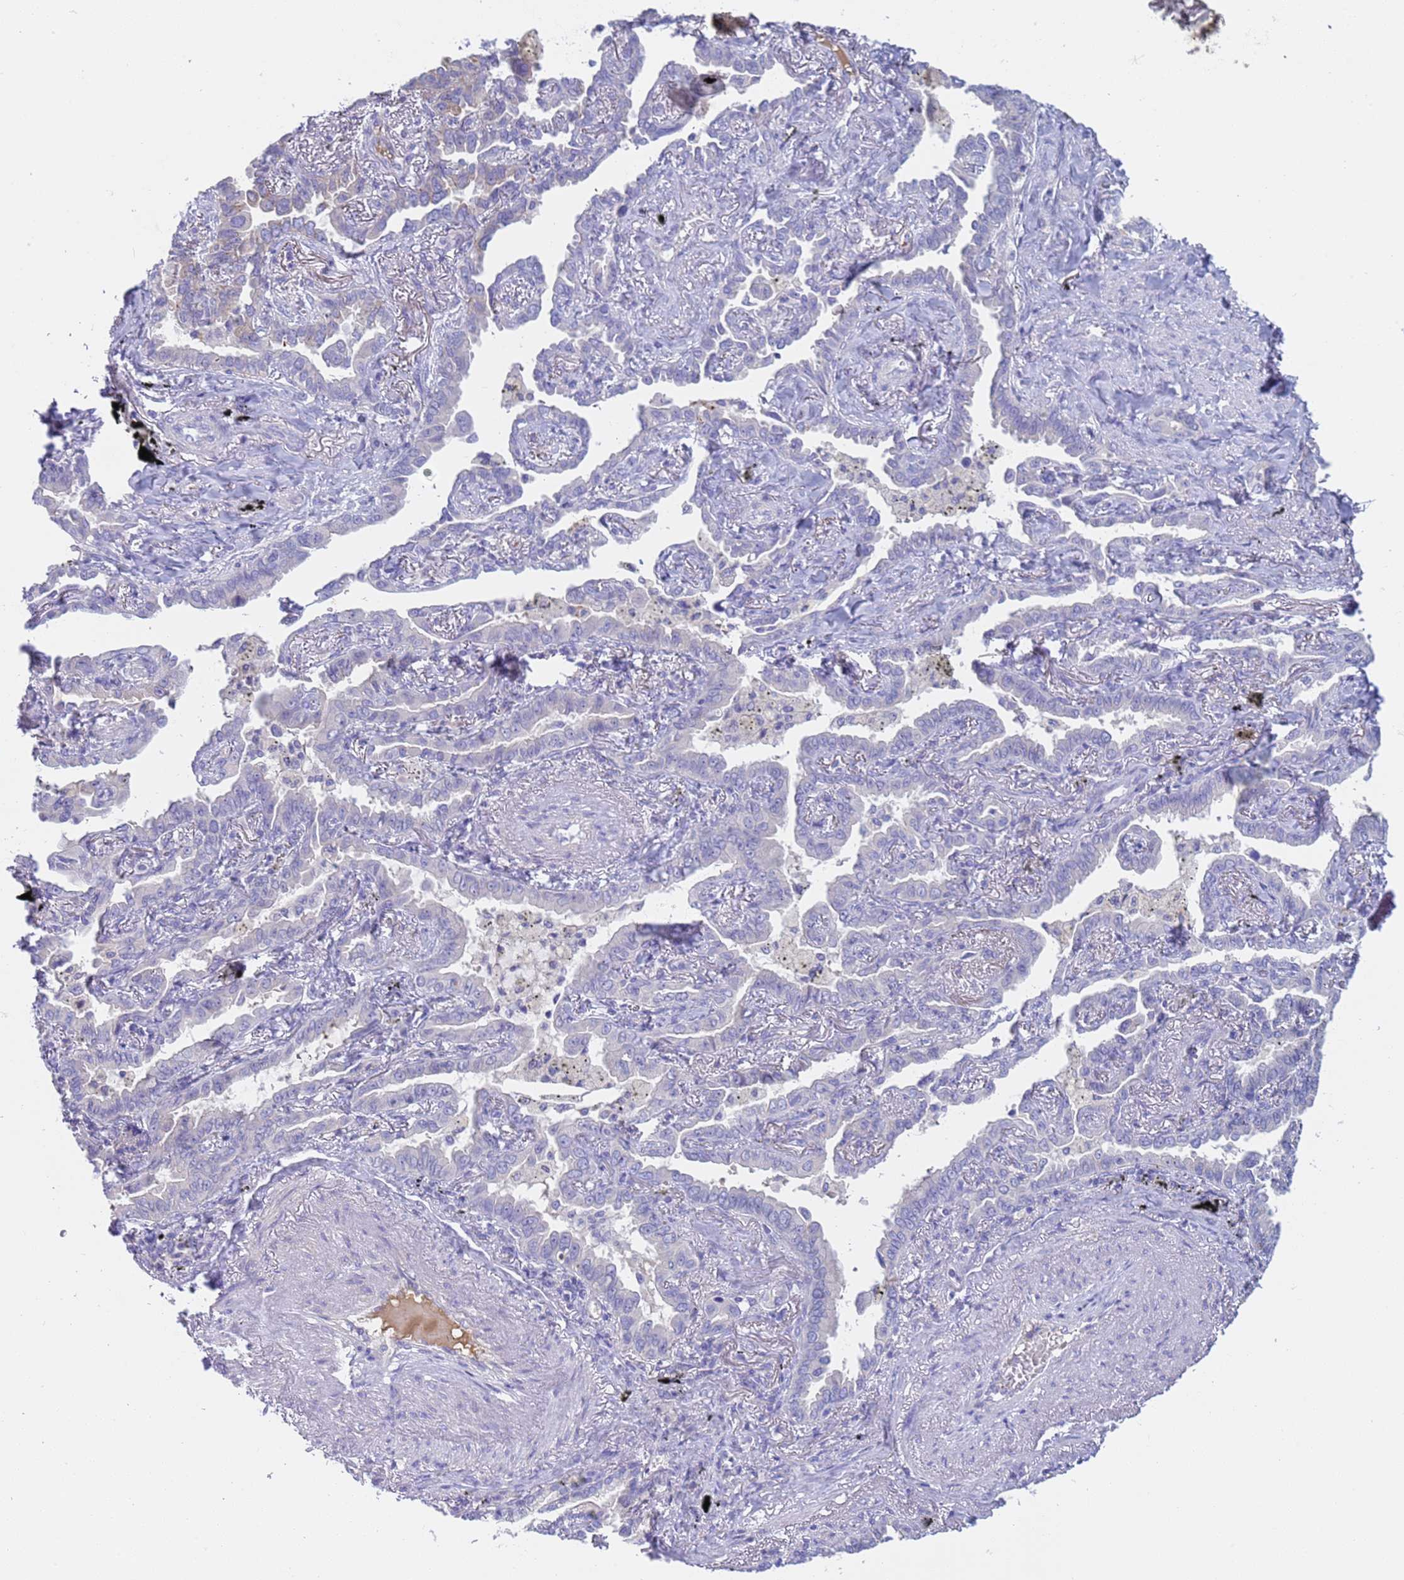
{"staining": {"intensity": "negative", "quantity": "none", "location": "none"}, "tissue": "lung cancer", "cell_type": "Tumor cells", "image_type": "cancer", "snomed": [{"axis": "morphology", "description": "Adenocarcinoma, NOS"}, {"axis": "topography", "description": "Lung"}], "caption": "Immunohistochemical staining of lung adenocarcinoma shows no significant staining in tumor cells.", "gene": "C4orf46", "patient": {"sex": "male", "age": 67}}